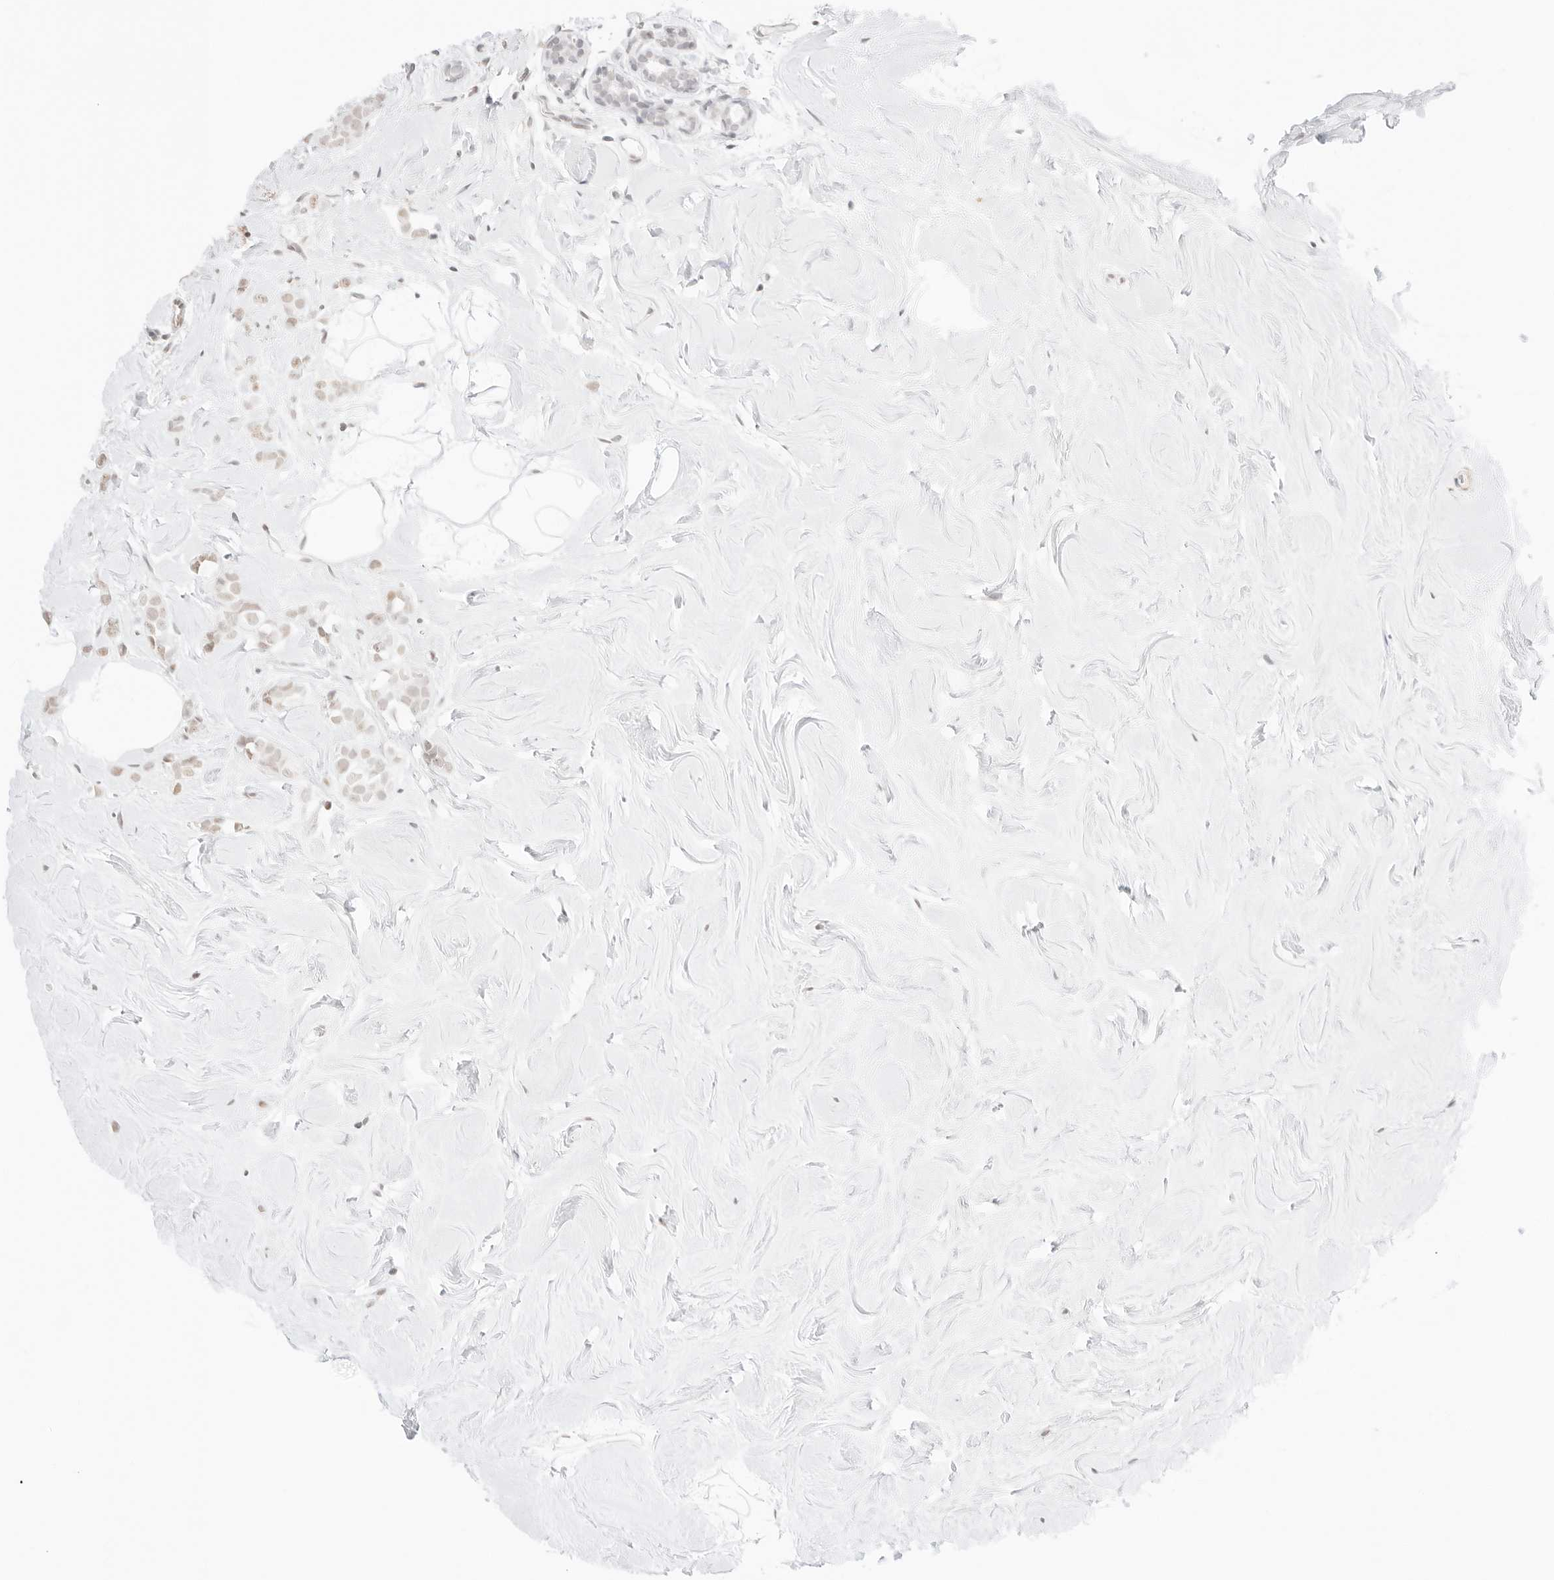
{"staining": {"intensity": "weak", "quantity": "25%-75%", "location": "nuclear"}, "tissue": "breast cancer", "cell_type": "Tumor cells", "image_type": "cancer", "snomed": [{"axis": "morphology", "description": "Lobular carcinoma"}, {"axis": "topography", "description": "Breast"}], "caption": "Weak nuclear staining for a protein is appreciated in approximately 25%-75% of tumor cells of breast cancer (lobular carcinoma) using immunohistochemistry (IHC).", "gene": "FBLN5", "patient": {"sex": "female", "age": 47}}